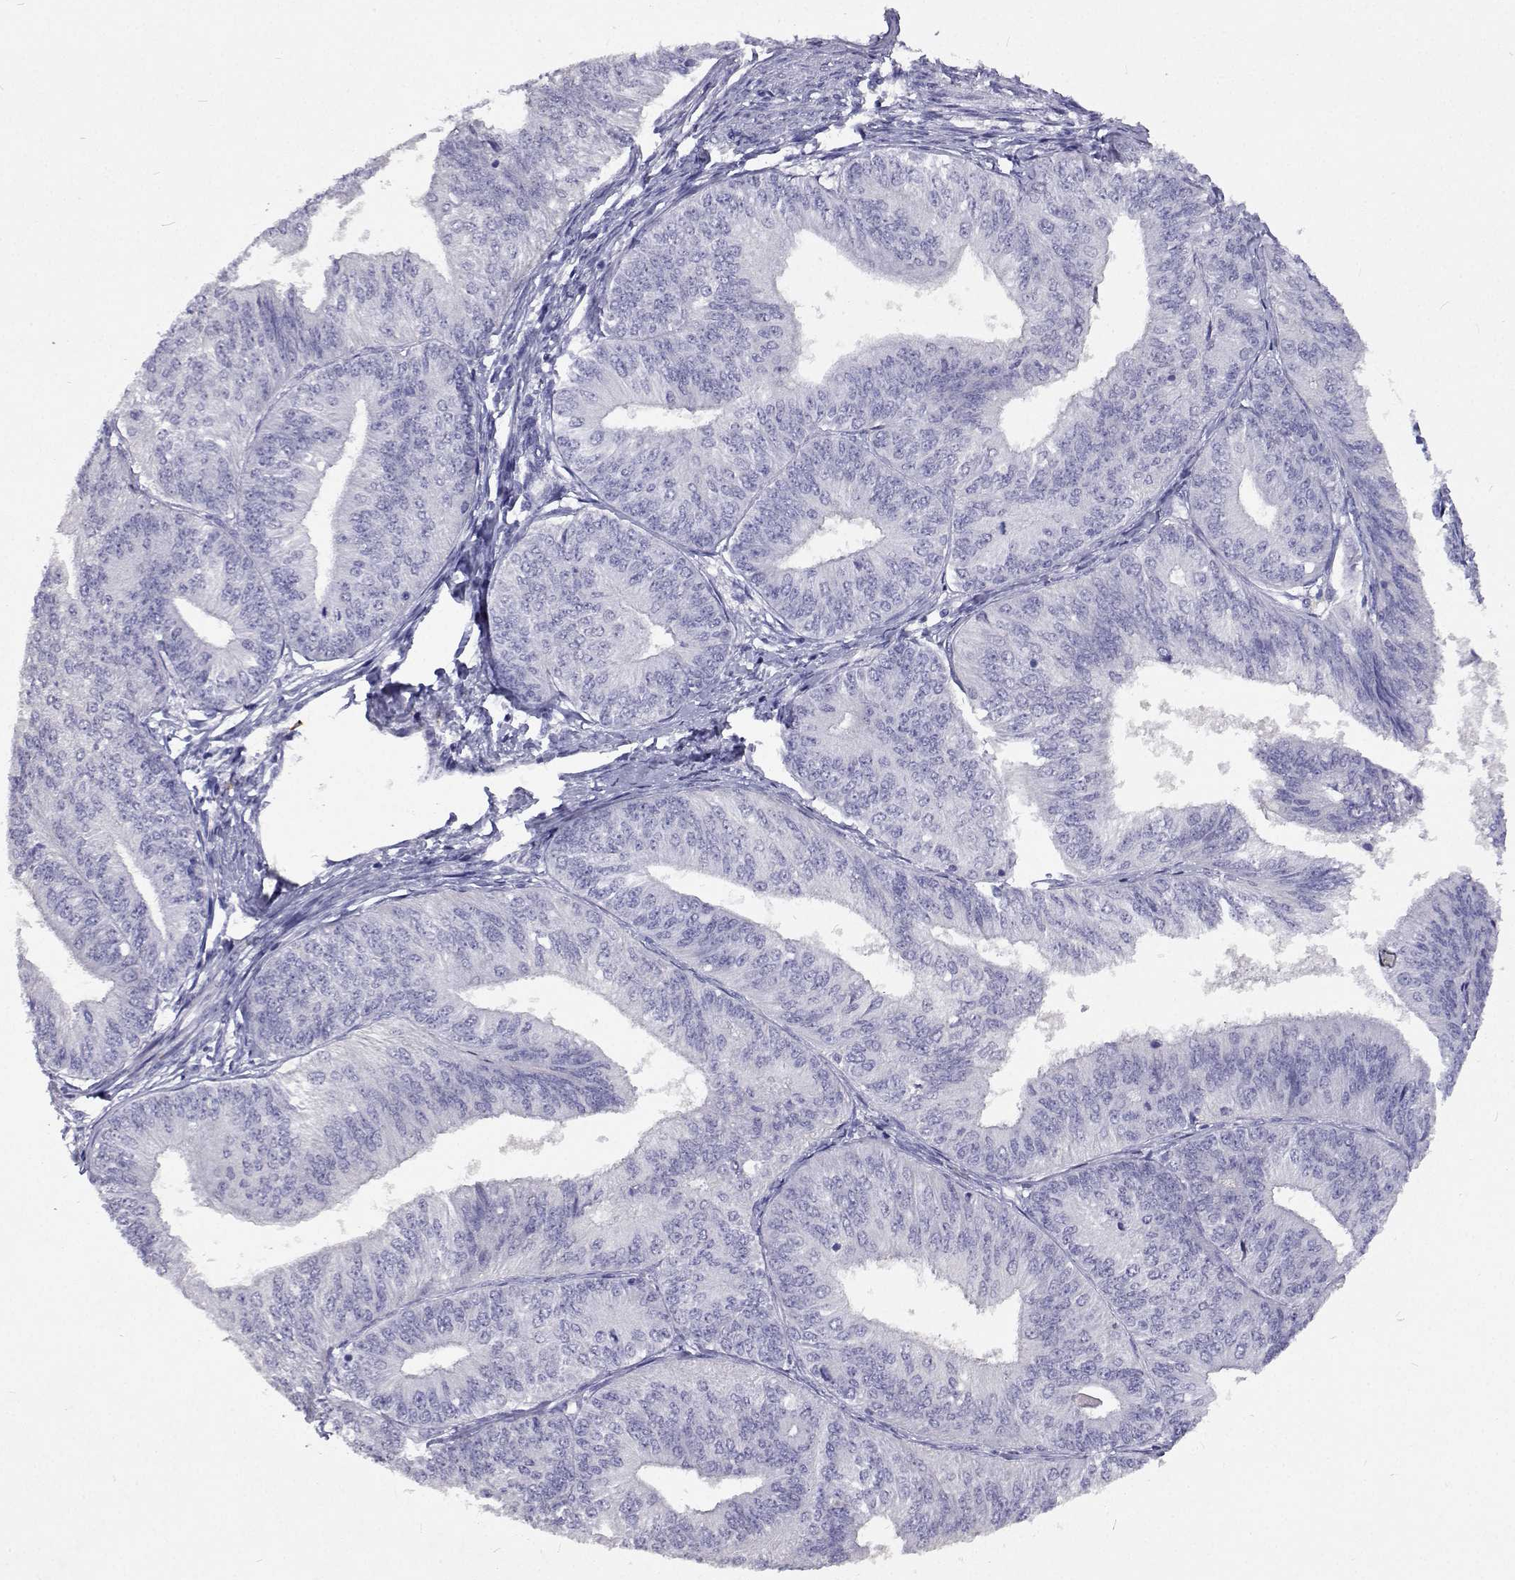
{"staining": {"intensity": "negative", "quantity": "none", "location": "none"}, "tissue": "endometrial cancer", "cell_type": "Tumor cells", "image_type": "cancer", "snomed": [{"axis": "morphology", "description": "Adenocarcinoma, NOS"}, {"axis": "topography", "description": "Endometrium"}], "caption": "This is an IHC image of human endometrial adenocarcinoma. There is no staining in tumor cells.", "gene": "CFAP44", "patient": {"sex": "female", "age": 58}}